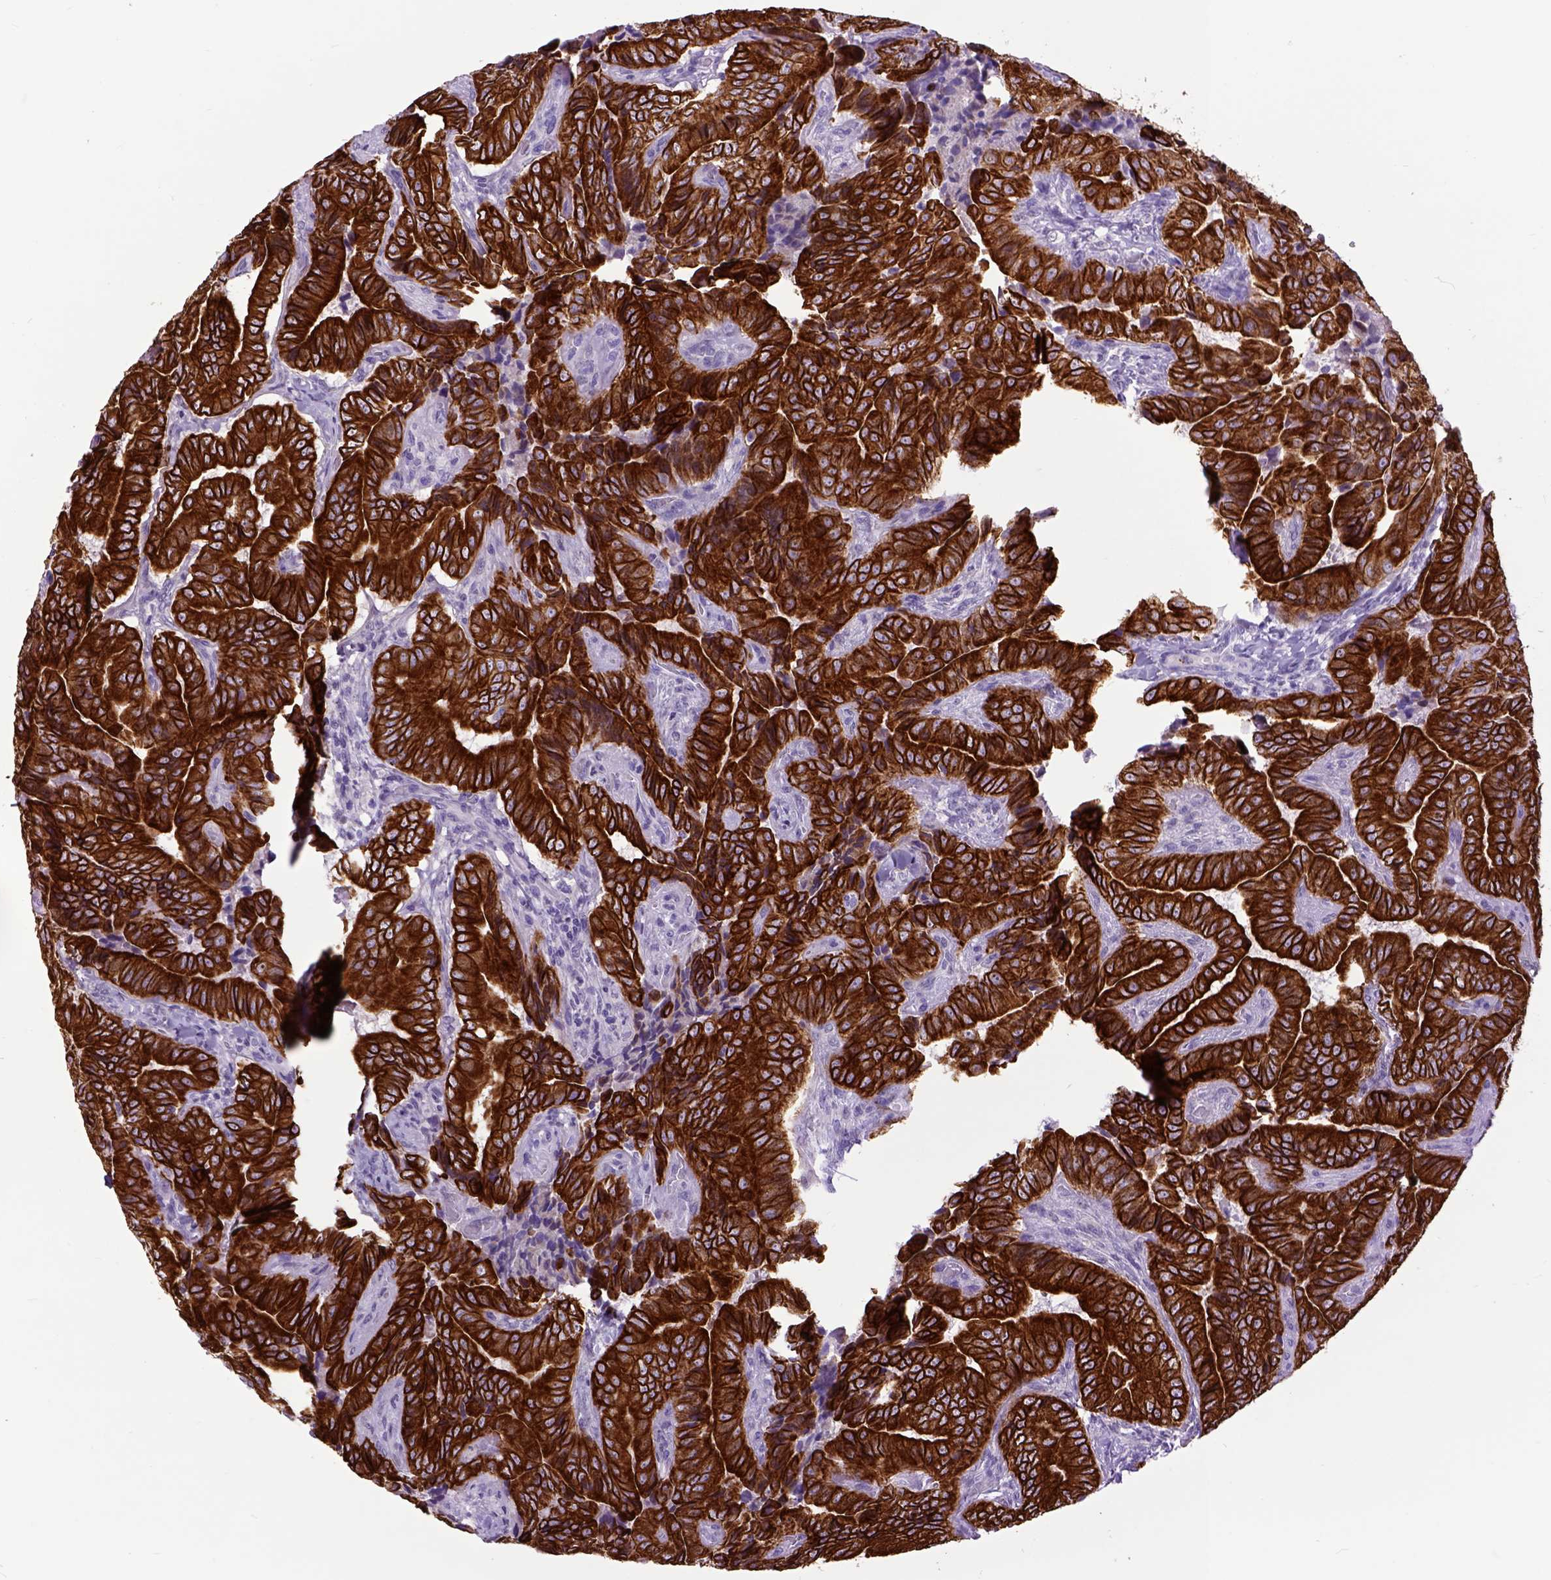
{"staining": {"intensity": "strong", "quantity": ">75%", "location": "cytoplasmic/membranous"}, "tissue": "thyroid cancer", "cell_type": "Tumor cells", "image_type": "cancer", "snomed": [{"axis": "morphology", "description": "Papillary adenocarcinoma, NOS"}, {"axis": "topography", "description": "Thyroid gland"}], "caption": "Protein positivity by immunohistochemistry displays strong cytoplasmic/membranous staining in approximately >75% of tumor cells in thyroid cancer. (DAB IHC, brown staining for protein, blue staining for nuclei).", "gene": "RAB25", "patient": {"sex": "male", "age": 61}}